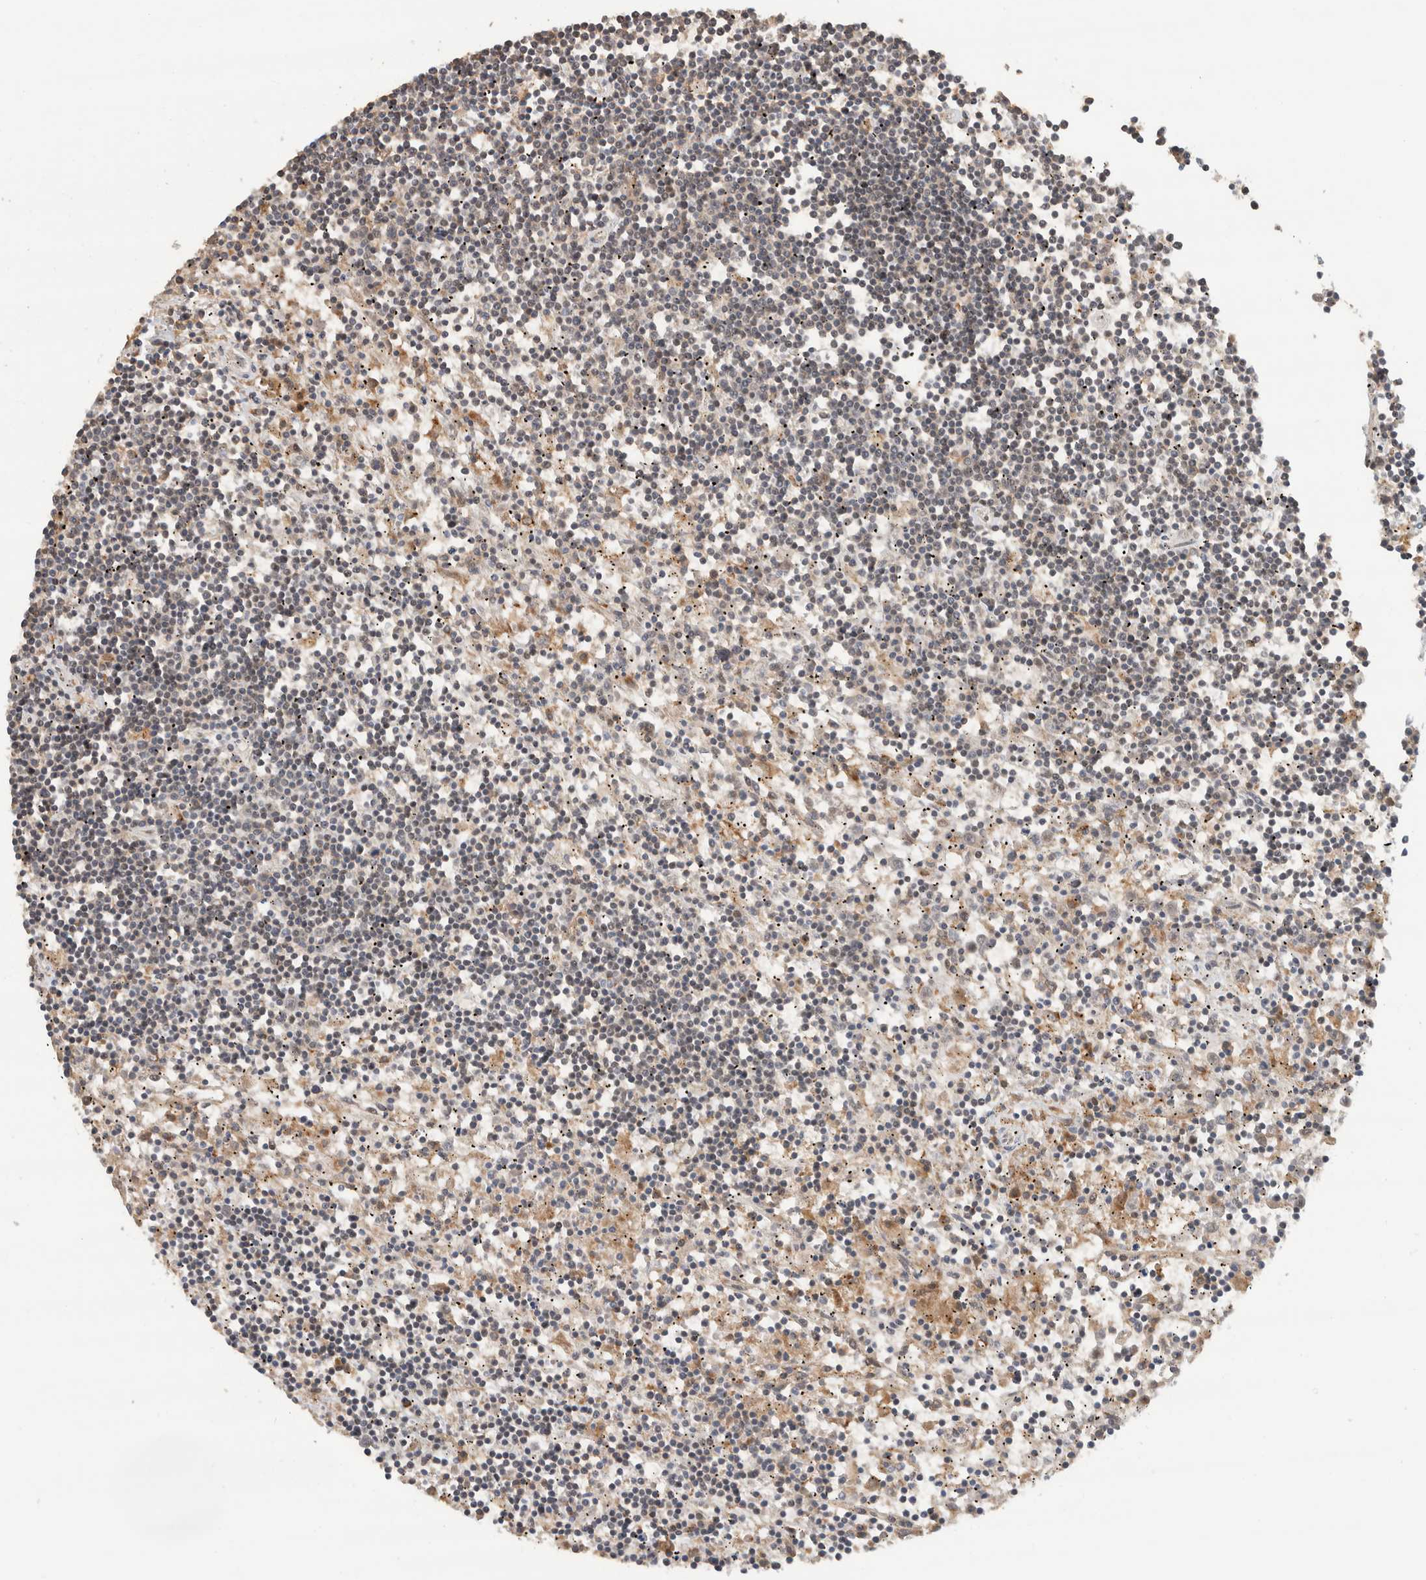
{"staining": {"intensity": "negative", "quantity": "none", "location": "none"}, "tissue": "lymphoma", "cell_type": "Tumor cells", "image_type": "cancer", "snomed": [{"axis": "morphology", "description": "Malignant lymphoma, non-Hodgkin's type, Low grade"}, {"axis": "topography", "description": "Spleen"}], "caption": "This is a micrograph of IHC staining of lymphoma, which shows no positivity in tumor cells.", "gene": "NCAPG2", "patient": {"sex": "male", "age": 76}}